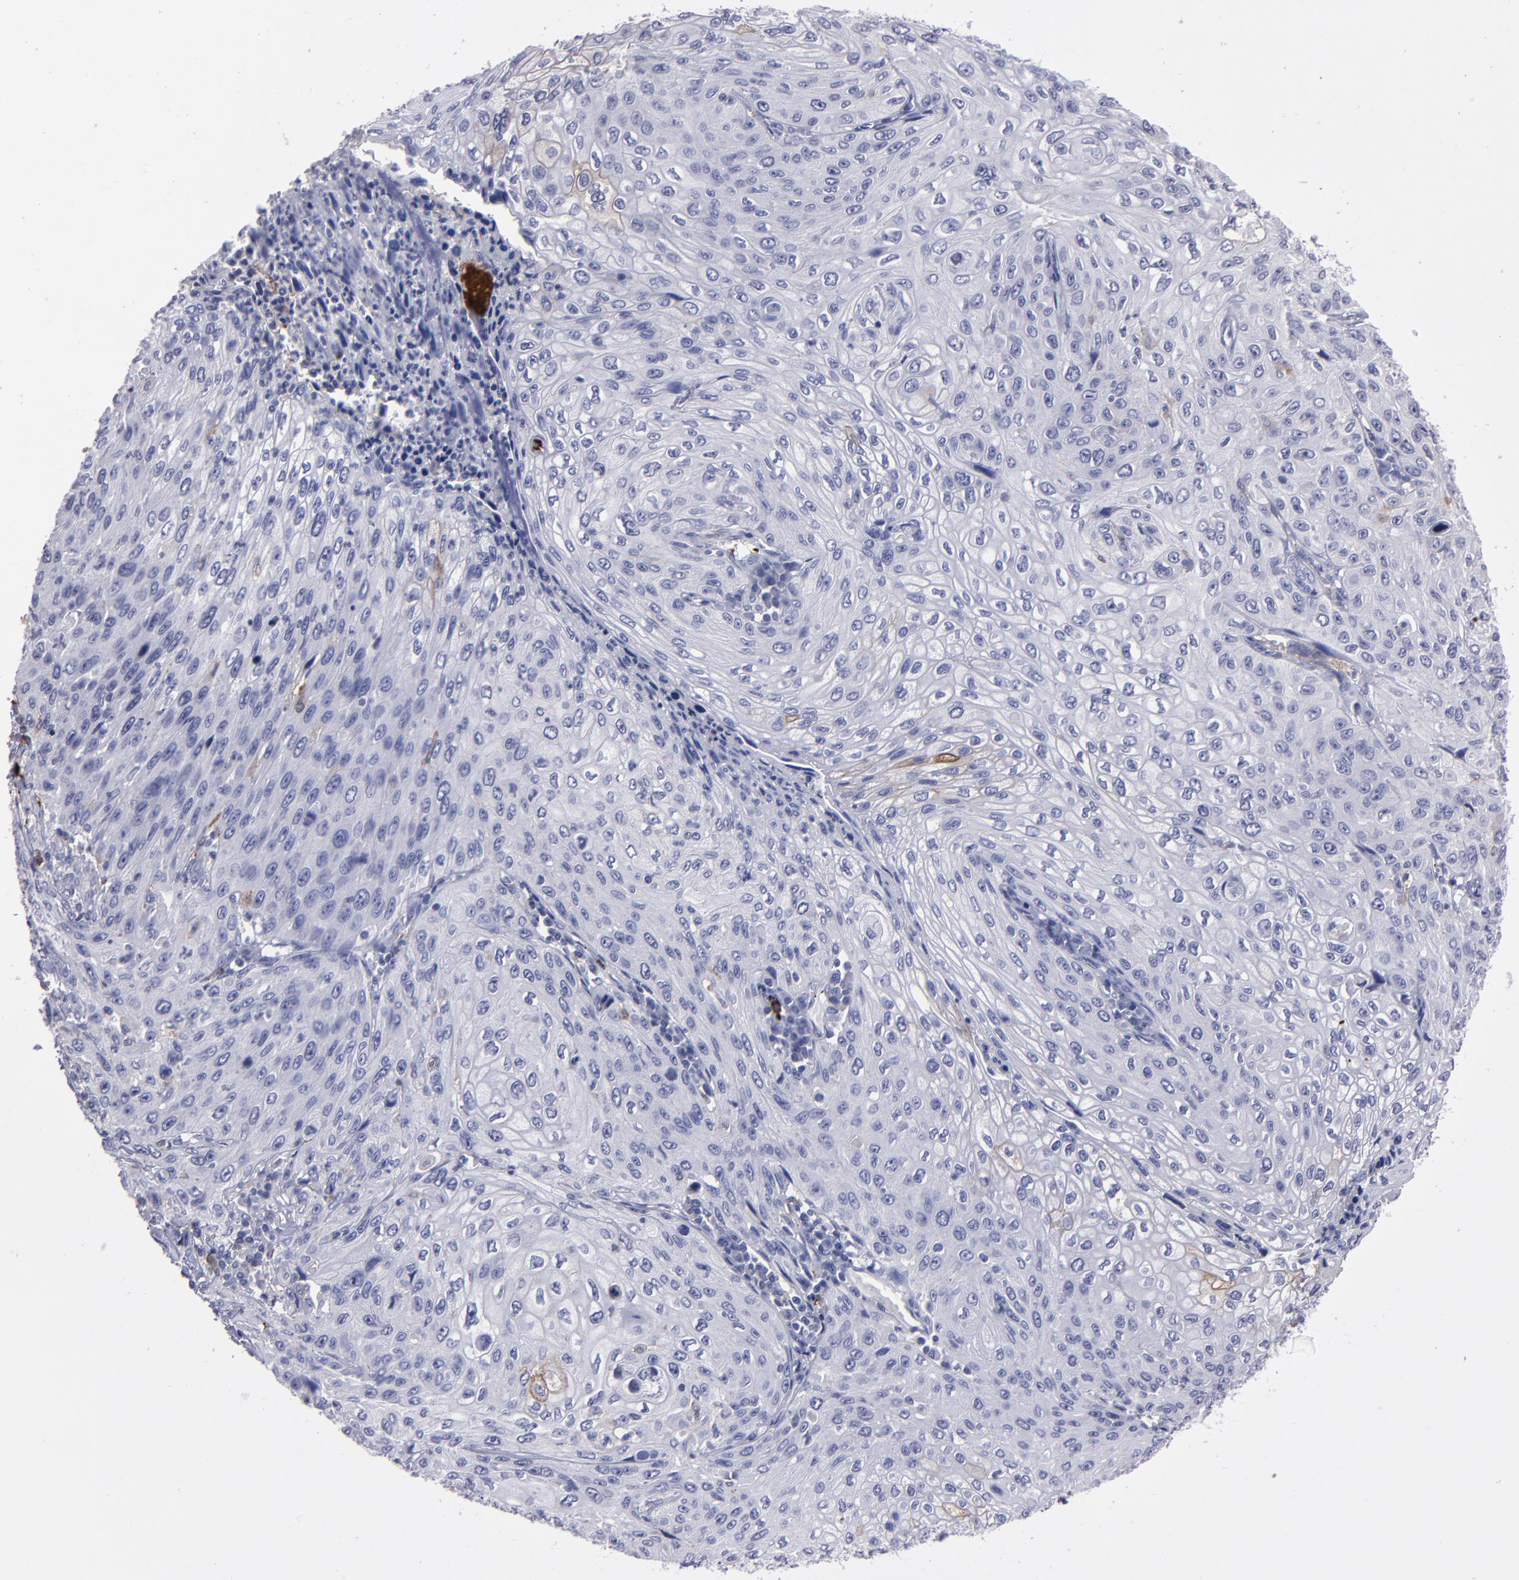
{"staining": {"intensity": "negative", "quantity": "none", "location": "none"}, "tissue": "cervical cancer", "cell_type": "Tumor cells", "image_type": "cancer", "snomed": [{"axis": "morphology", "description": "Squamous cell carcinoma, NOS"}, {"axis": "topography", "description": "Cervix"}], "caption": "Immunohistochemistry (IHC) photomicrograph of cervical squamous cell carcinoma stained for a protein (brown), which reveals no expression in tumor cells.", "gene": "CD36", "patient": {"sex": "female", "age": 32}}